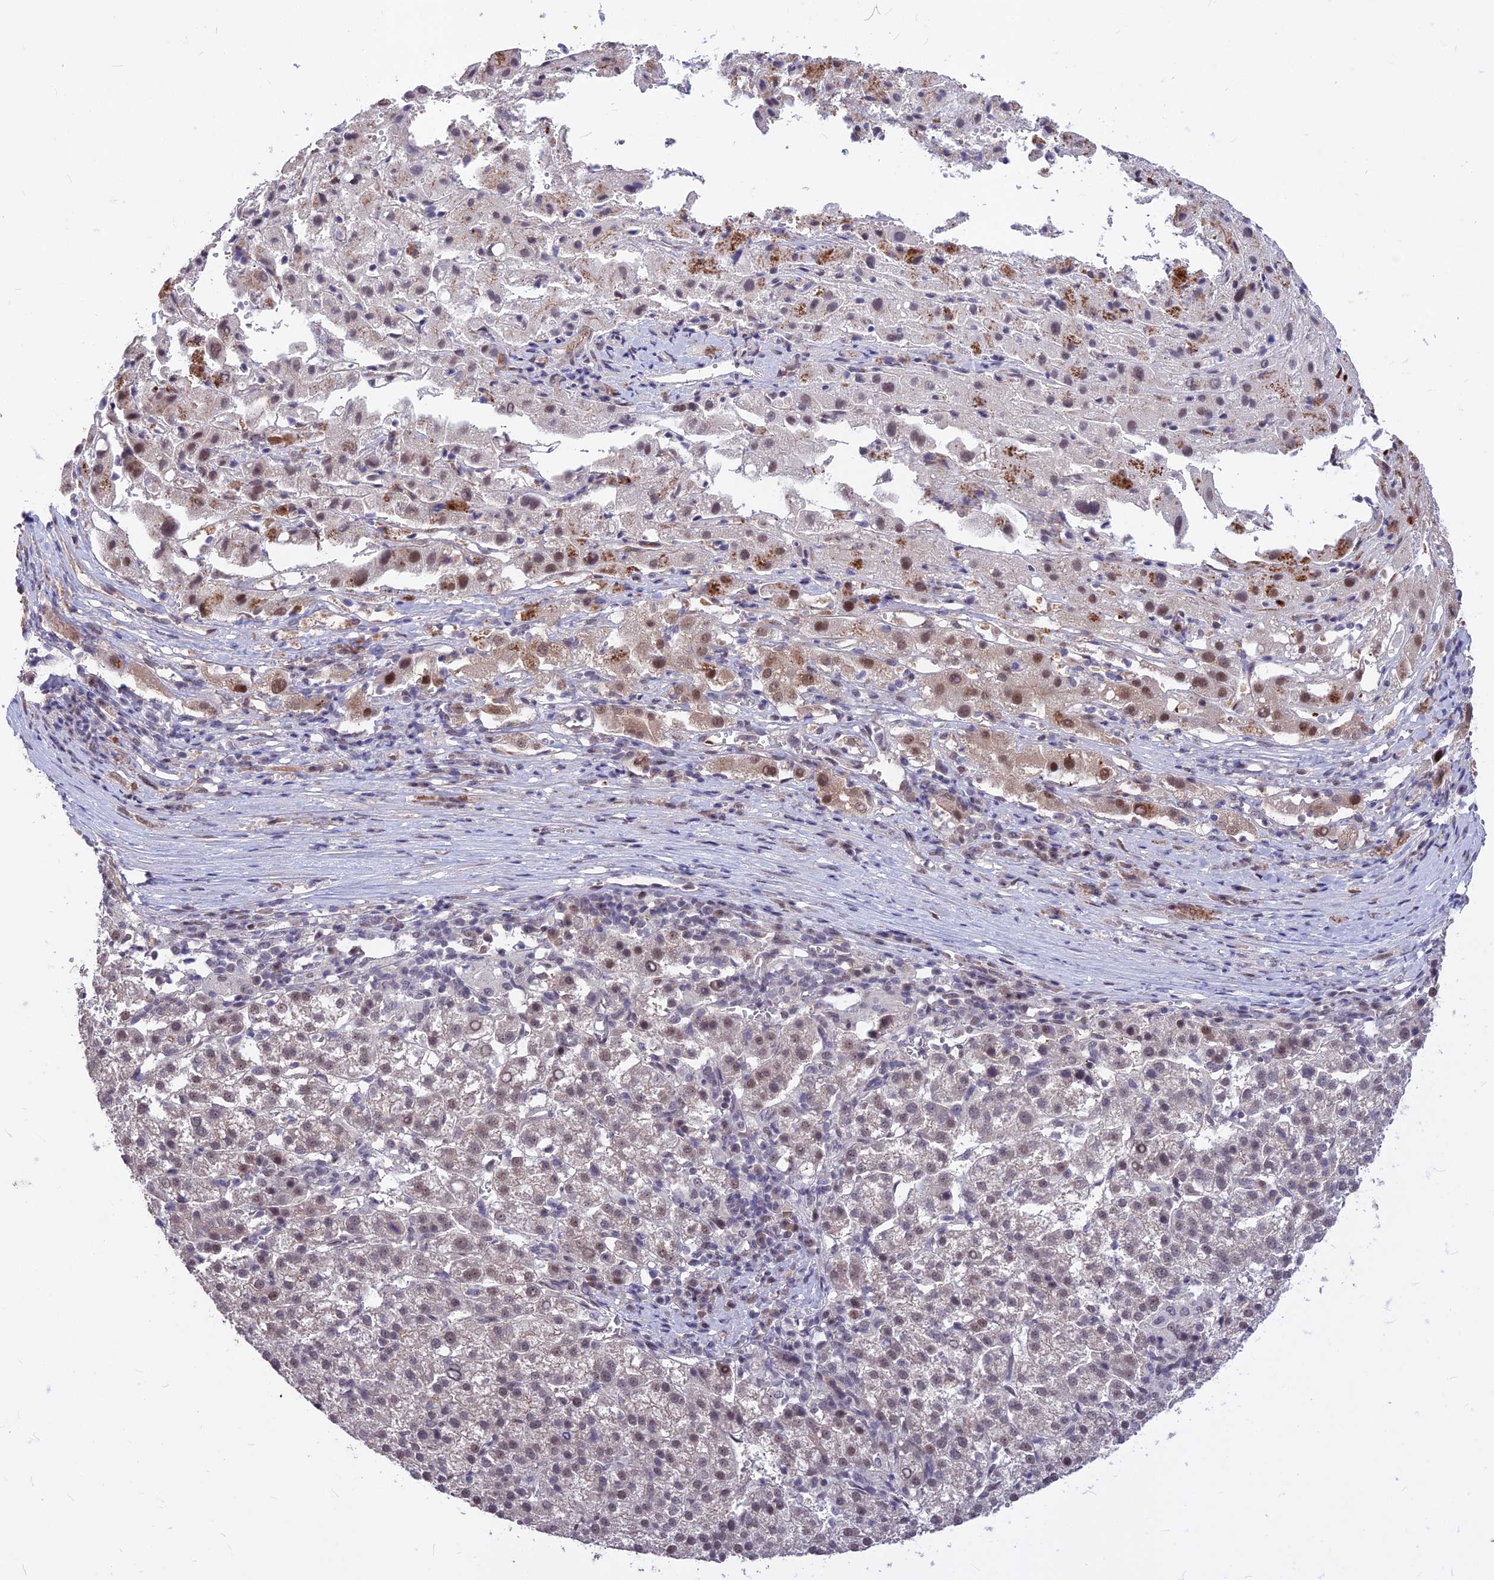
{"staining": {"intensity": "weak", "quantity": "<25%", "location": "nuclear"}, "tissue": "liver cancer", "cell_type": "Tumor cells", "image_type": "cancer", "snomed": [{"axis": "morphology", "description": "Carcinoma, Hepatocellular, NOS"}, {"axis": "topography", "description": "Liver"}], "caption": "Protein analysis of liver hepatocellular carcinoma shows no significant expression in tumor cells.", "gene": "DIS3", "patient": {"sex": "female", "age": 58}}